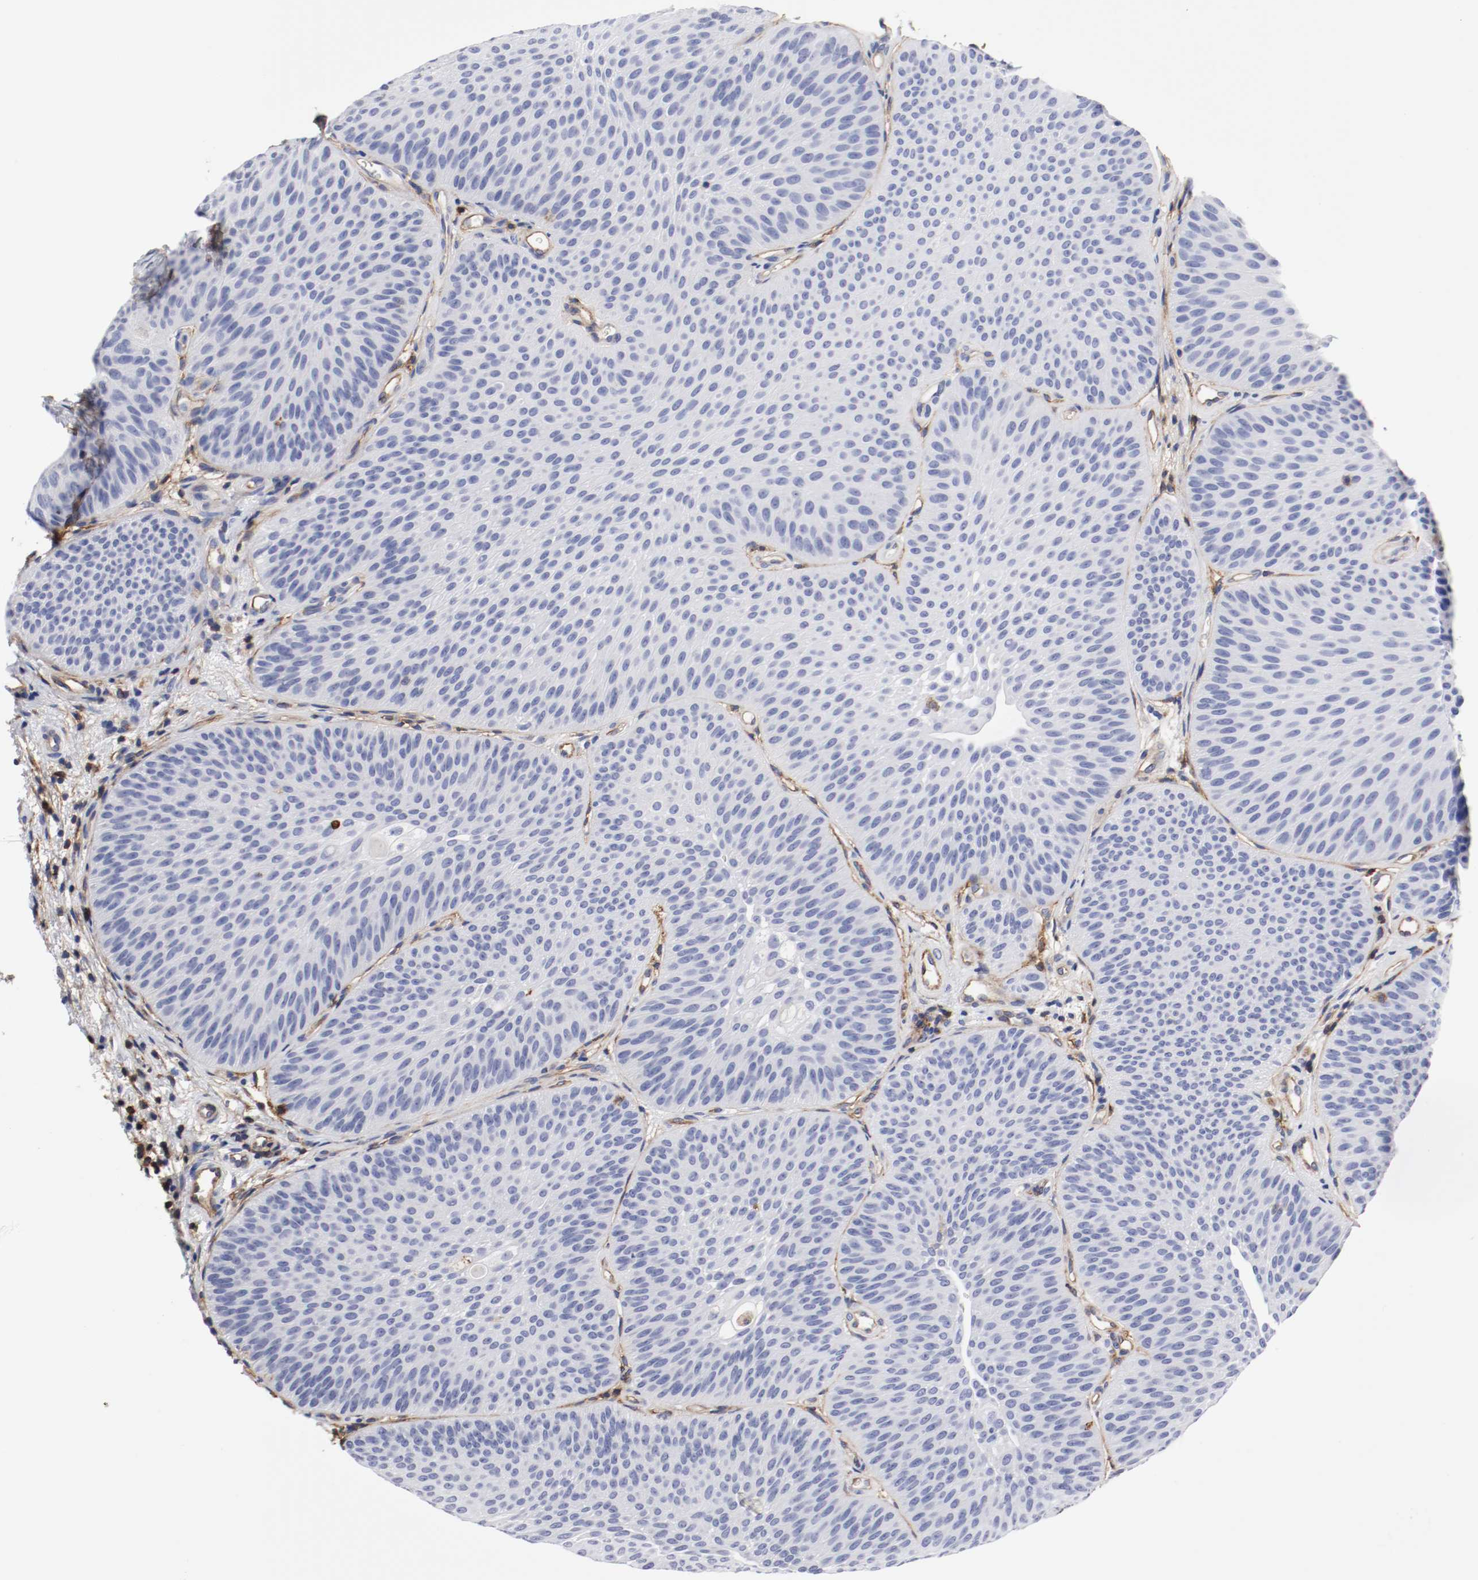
{"staining": {"intensity": "negative", "quantity": "none", "location": "none"}, "tissue": "urothelial cancer", "cell_type": "Tumor cells", "image_type": "cancer", "snomed": [{"axis": "morphology", "description": "Urothelial carcinoma, Low grade"}, {"axis": "topography", "description": "Urinary bladder"}], "caption": "A photomicrograph of urothelial carcinoma (low-grade) stained for a protein shows no brown staining in tumor cells.", "gene": "IFITM1", "patient": {"sex": "female", "age": 60}}